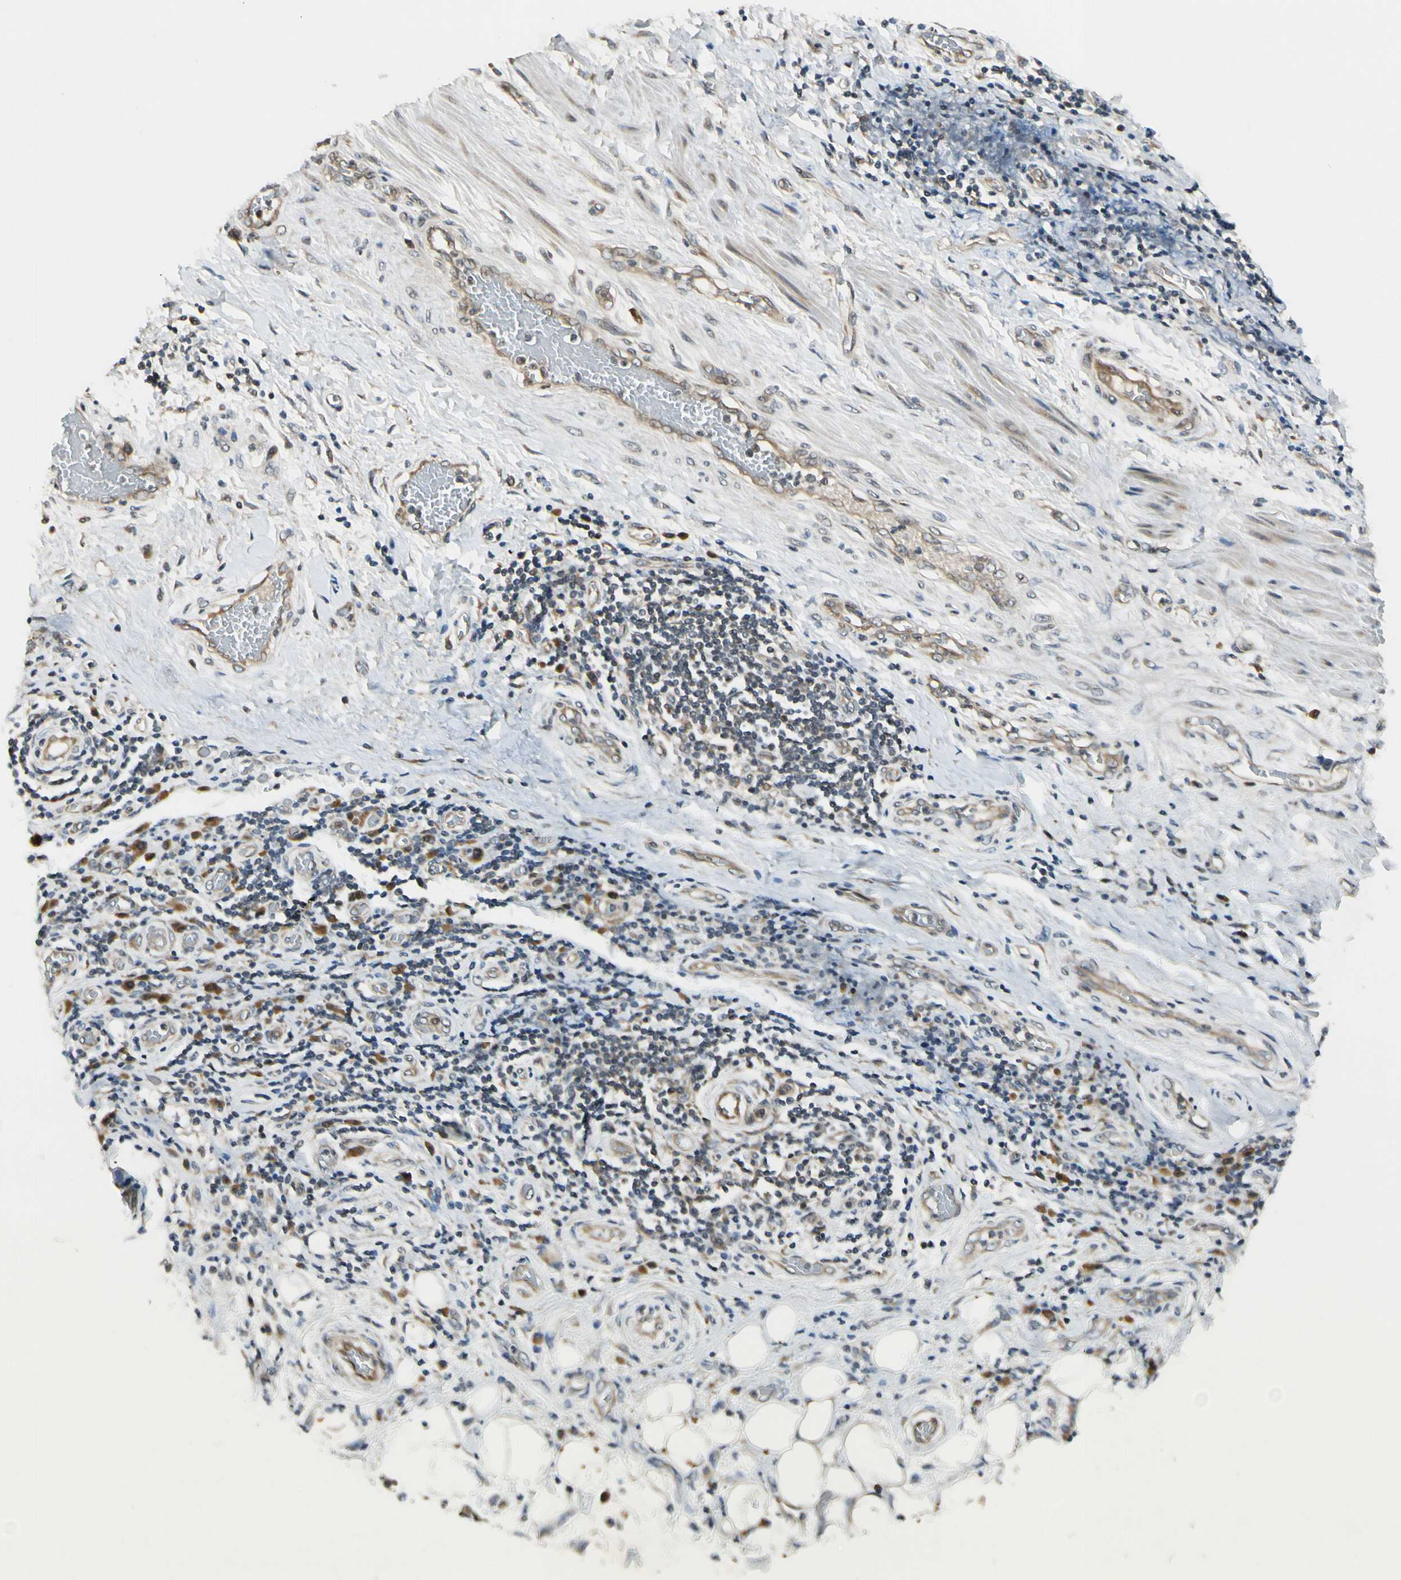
{"staining": {"intensity": "moderate", "quantity": "25%-75%", "location": "cytoplasmic/membranous"}, "tissue": "stomach cancer", "cell_type": "Tumor cells", "image_type": "cancer", "snomed": [{"axis": "morphology", "description": "Adenocarcinoma, NOS"}, {"axis": "topography", "description": "Stomach"}], "caption": "Moderate cytoplasmic/membranous staining is appreciated in approximately 25%-75% of tumor cells in stomach adenocarcinoma.", "gene": "RPS6KB2", "patient": {"sex": "female", "age": 73}}